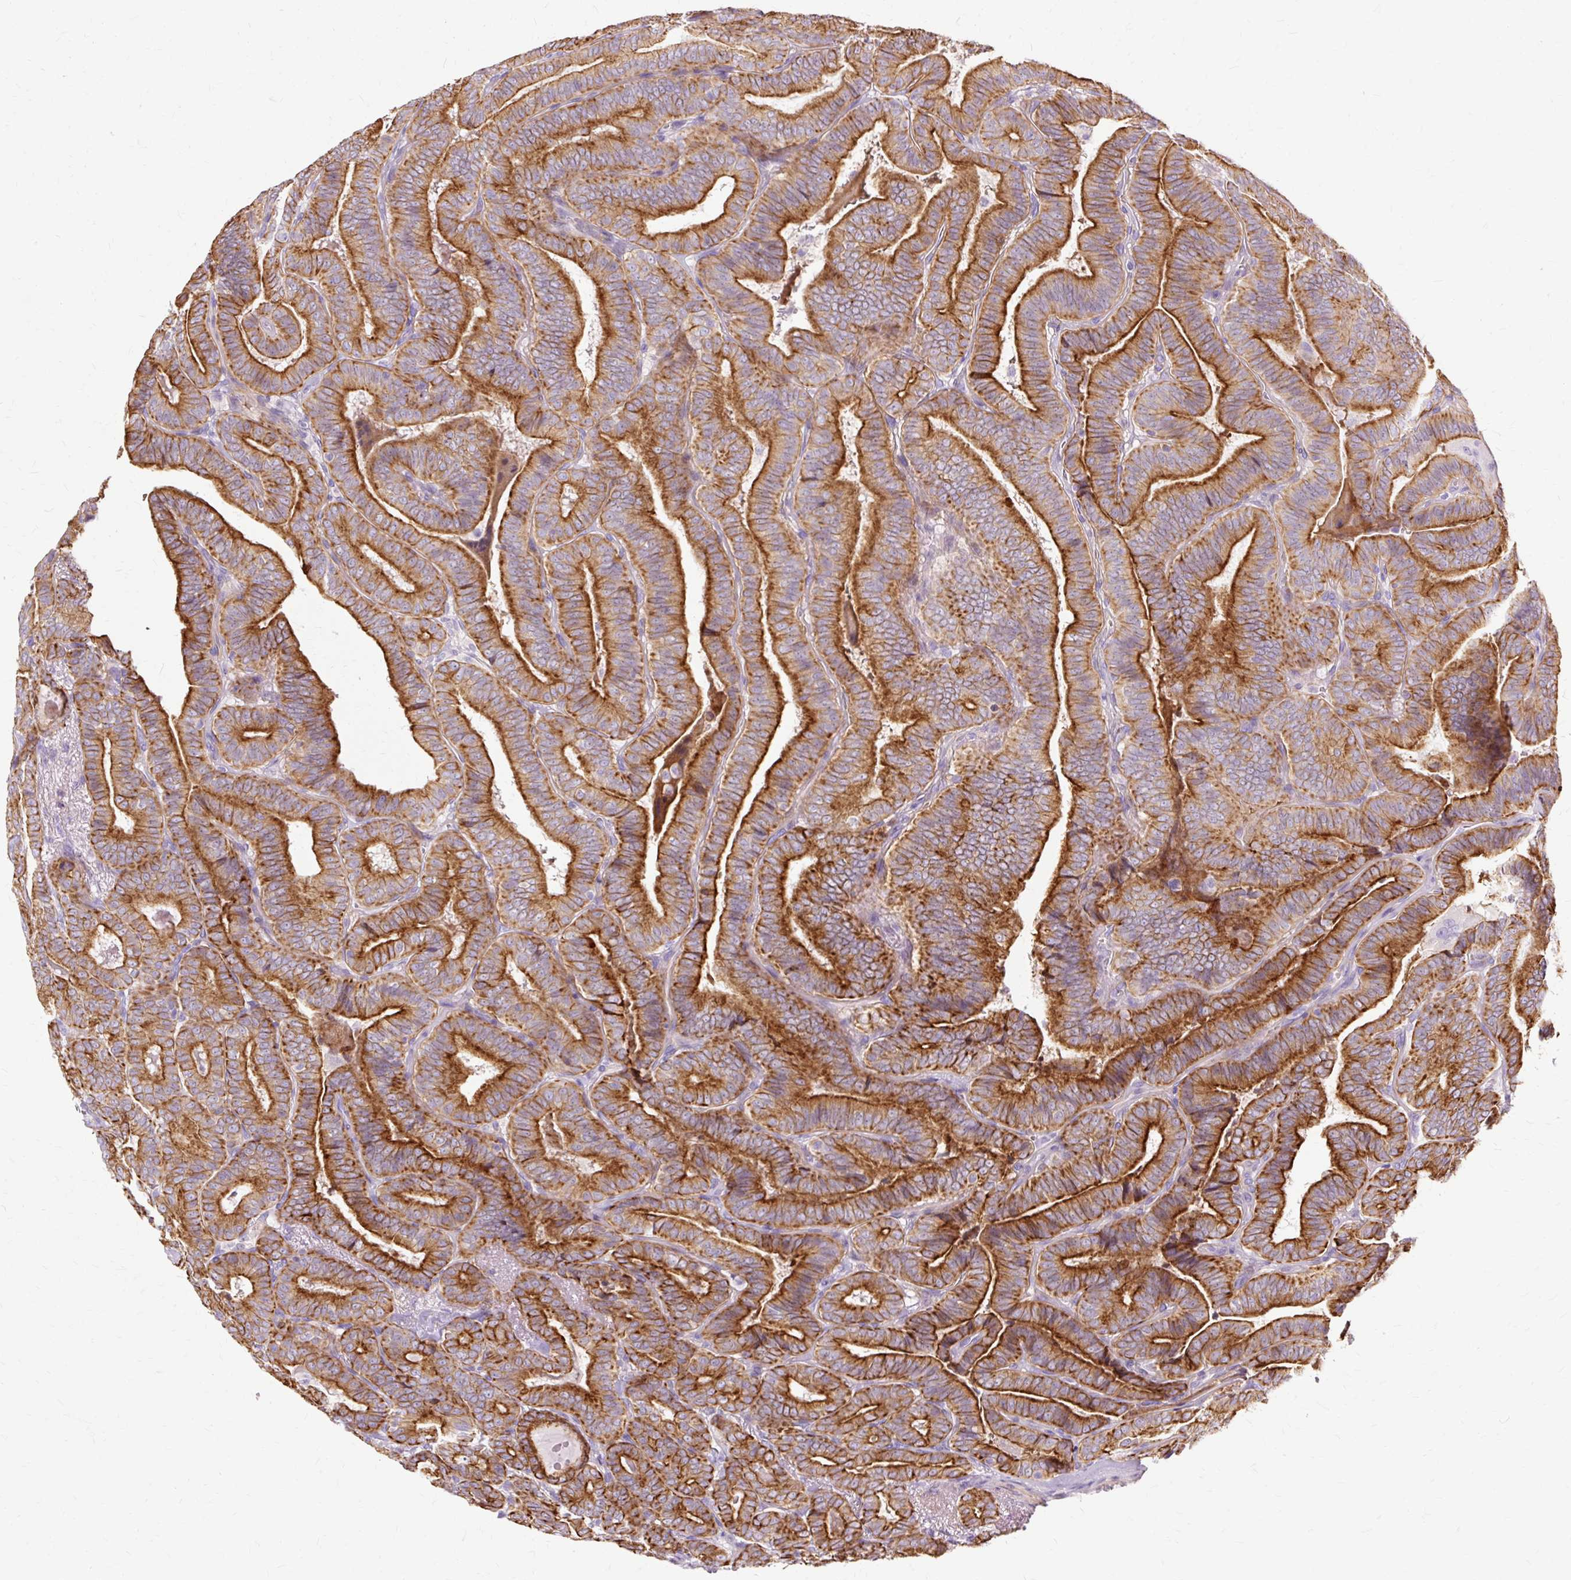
{"staining": {"intensity": "strong", "quantity": ">75%", "location": "cytoplasmic/membranous"}, "tissue": "thyroid cancer", "cell_type": "Tumor cells", "image_type": "cancer", "snomed": [{"axis": "morphology", "description": "Papillary adenocarcinoma, NOS"}, {"axis": "topography", "description": "Thyroid gland"}], "caption": "A micrograph showing strong cytoplasmic/membranous expression in about >75% of tumor cells in papillary adenocarcinoma (thyroid), as visualized by brown immunohistochemical staining.", "gene": "DCTN4", "patient": {"sex": "male", "age": 61}}